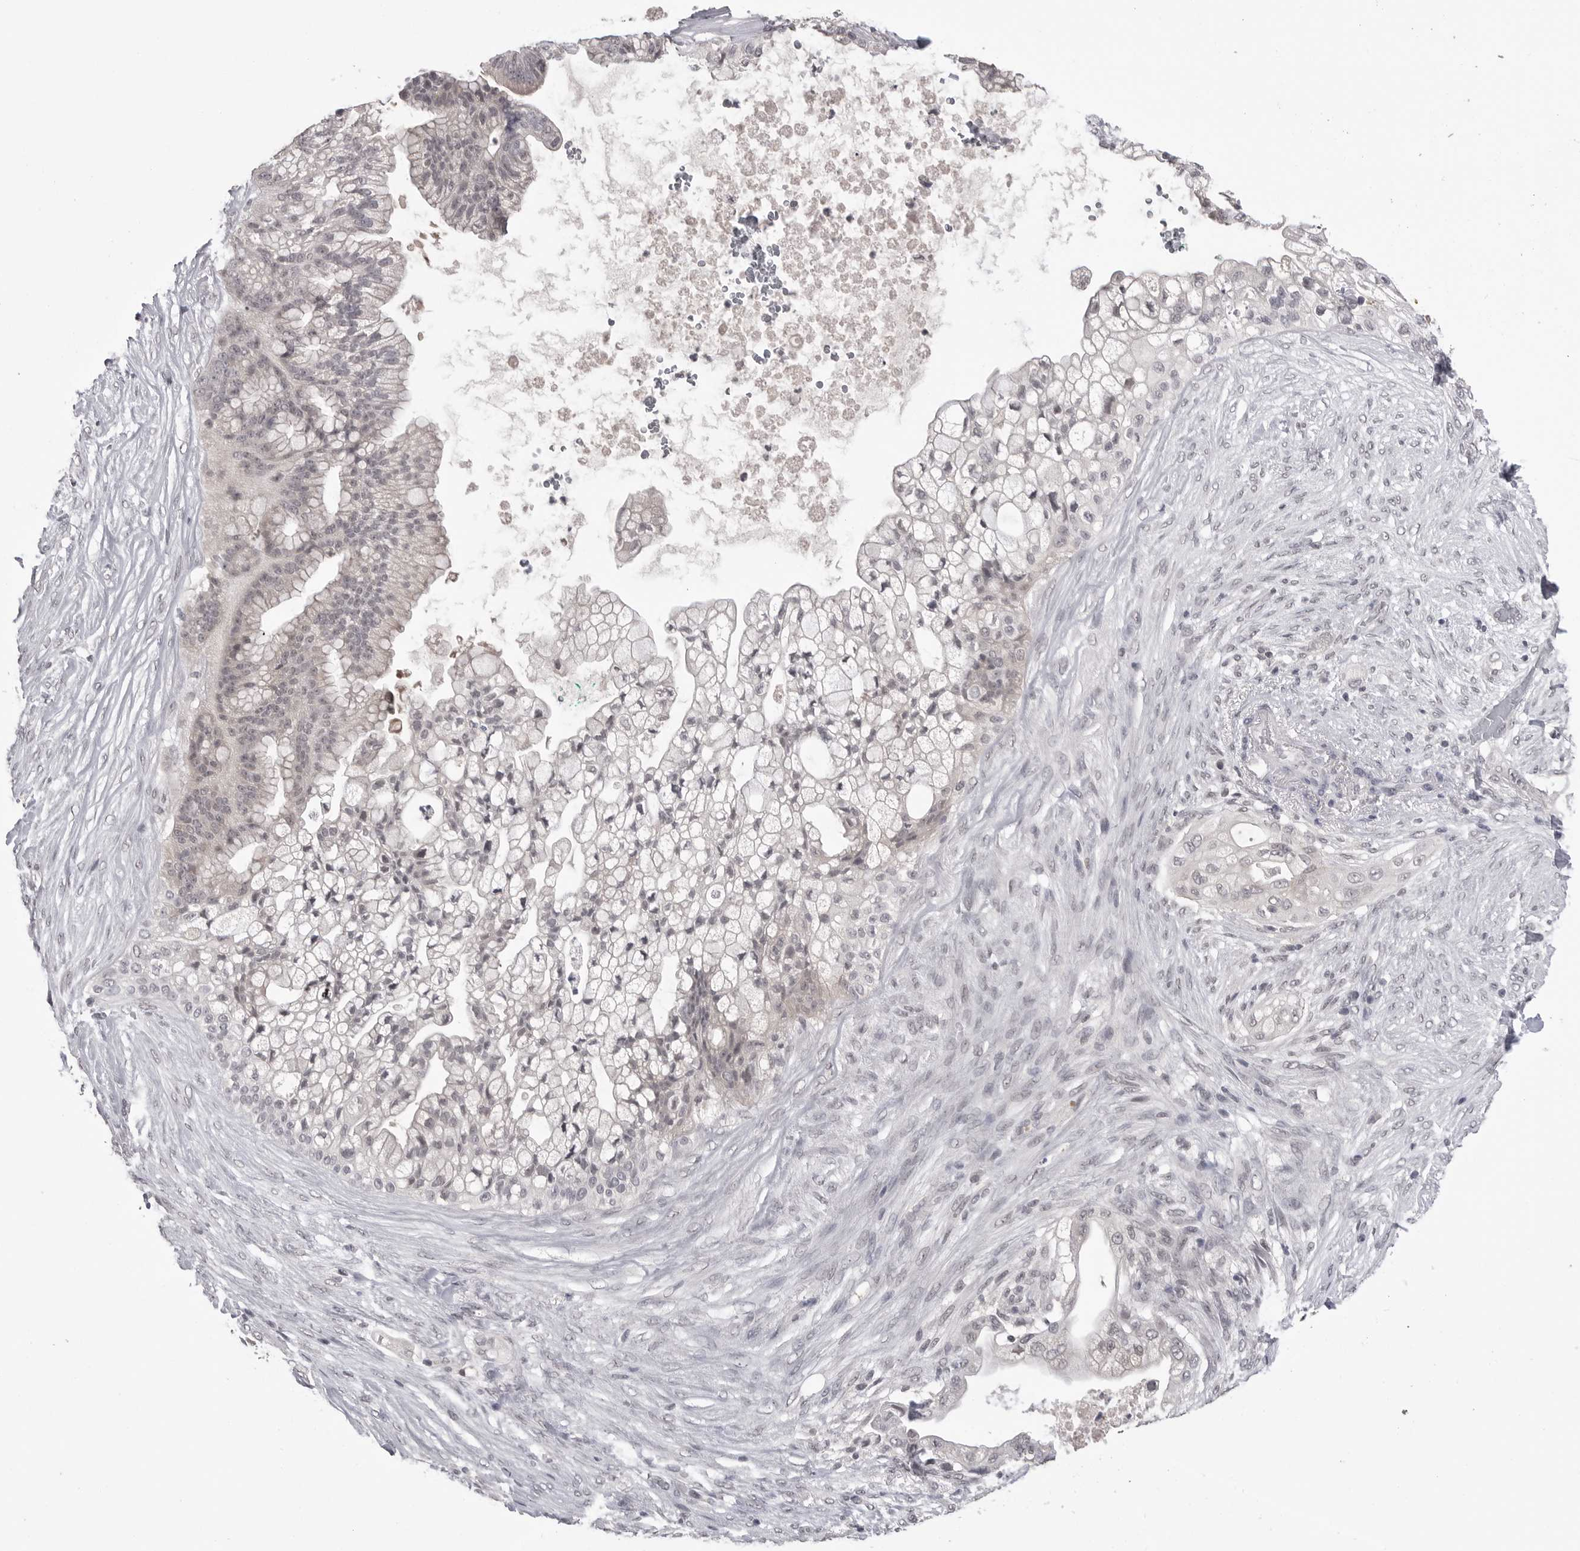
{"staining": {"intensity": "negative", "quantity": "none", "location": "none"}, "tissue": "pancreatic cancer", "cell_type": "Tumor cells", "image_type": "cancer", "snomed": [{"axis": "morphology", "description": "Adenocarcinoma, NOS"}, {"axis": "topography", "description": "Pancreas"}], "caption": "This is a photomicrograph of immunohistochemistry staining of pancreatic cancer (adenocarcinoma), which shows no staining in tumor cells. (Stains: DAB (3,3'-diaminobenzidine) immunohistochemistry with hematoxylin counter stain, Microscopy: brightfield microscopy at high magnification).", "gene": "DLG2", "patient": {"sex": "male", "age": 53}}